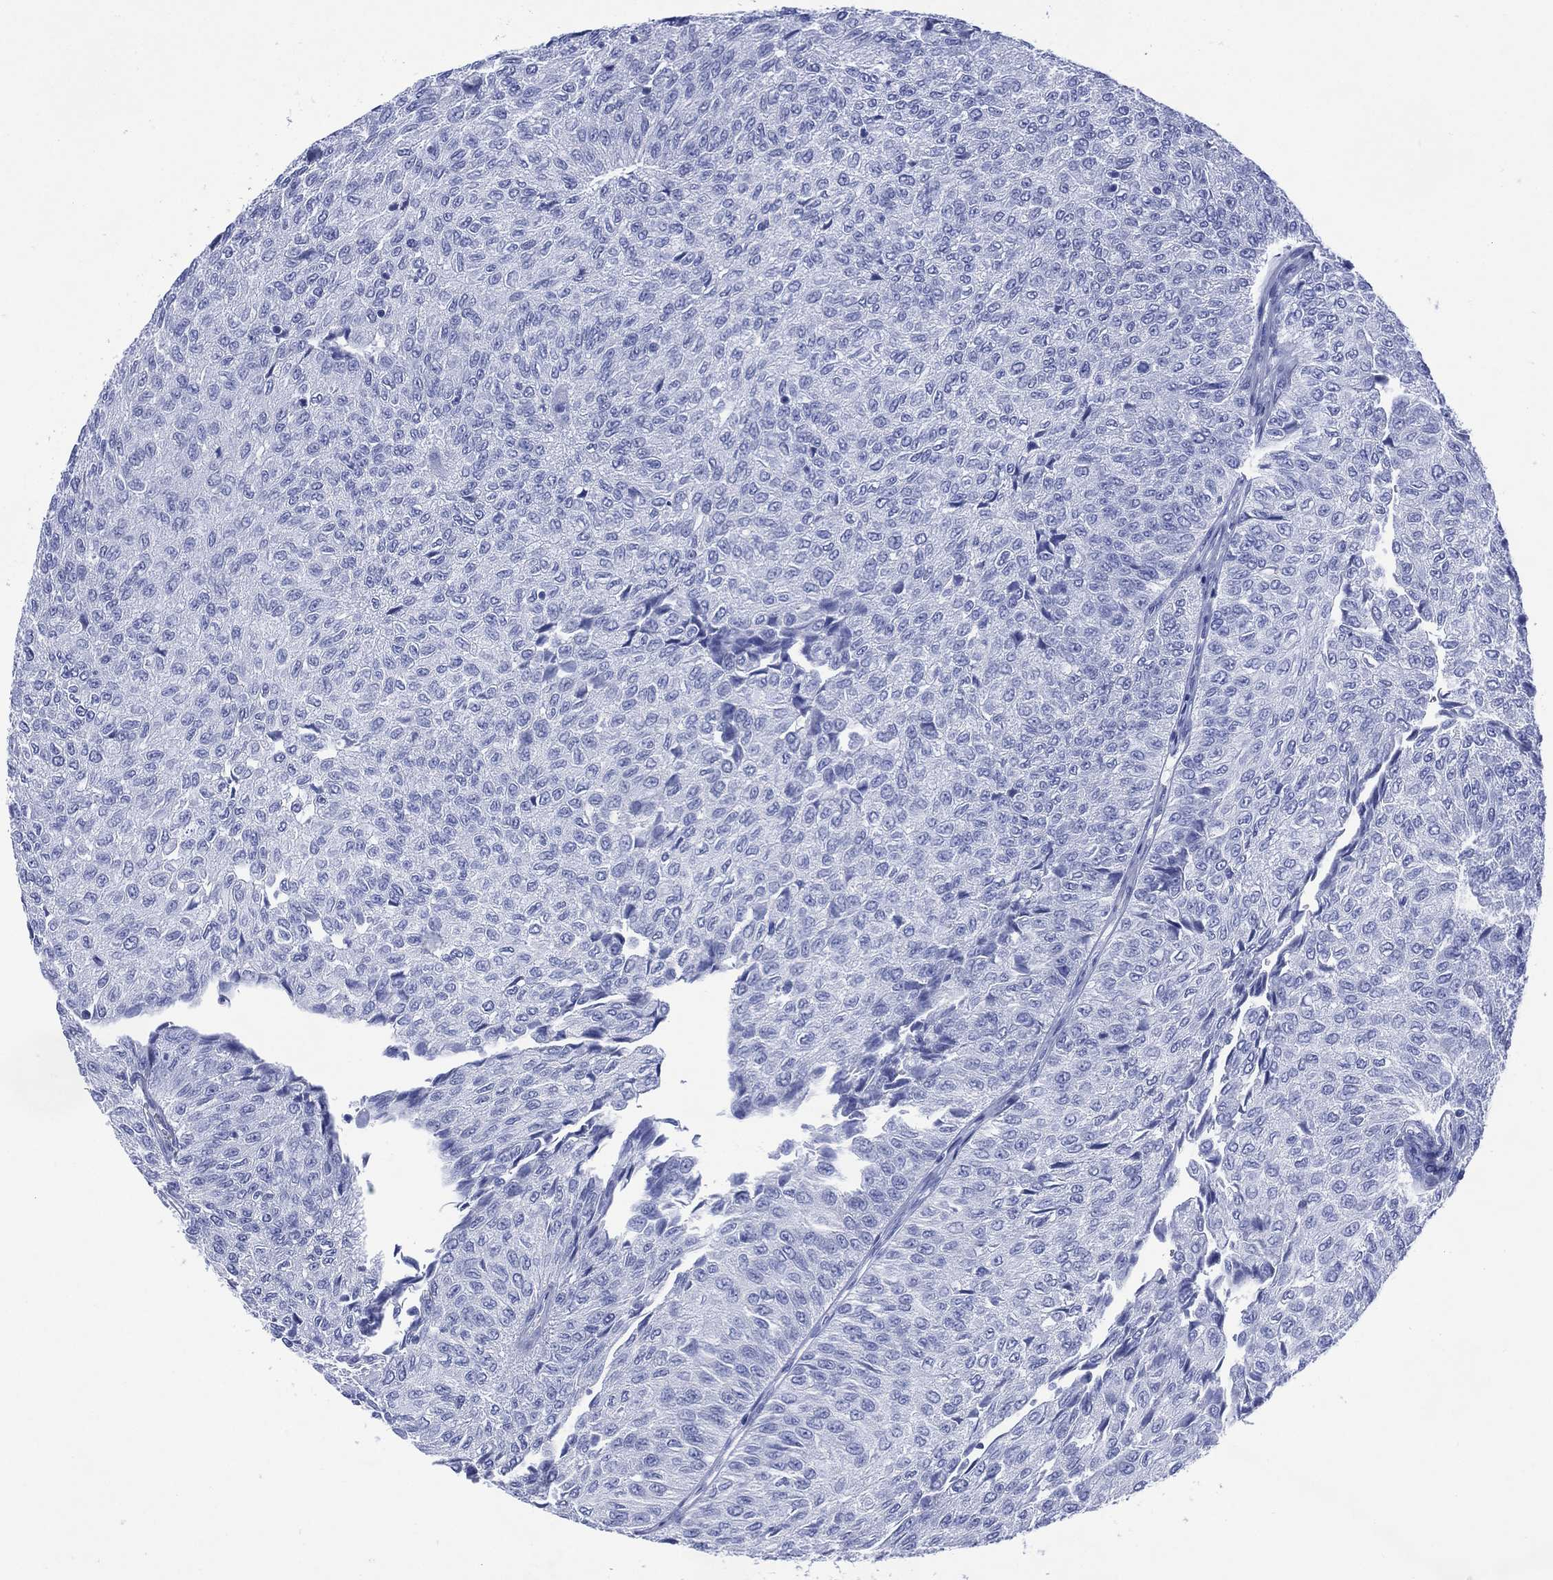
{"staining": {"intensity": "negative", "quantity": "none", "location": "none"}, "tissue": "urothelial cancer", "cell_type": "Tumor cells", "image_type": "cancer", "snomed": [{"axis": "morphology", "description": "Urothelial carcinoma, Low grade"}, {"axis": "topography", "description": "Urinary bladder"}], "caption": "Tumor cells are negative for protein expression in human urothelial cancer.", "gene": "SHCBP1L", "patient": {"sex": "male", "age": 78}}